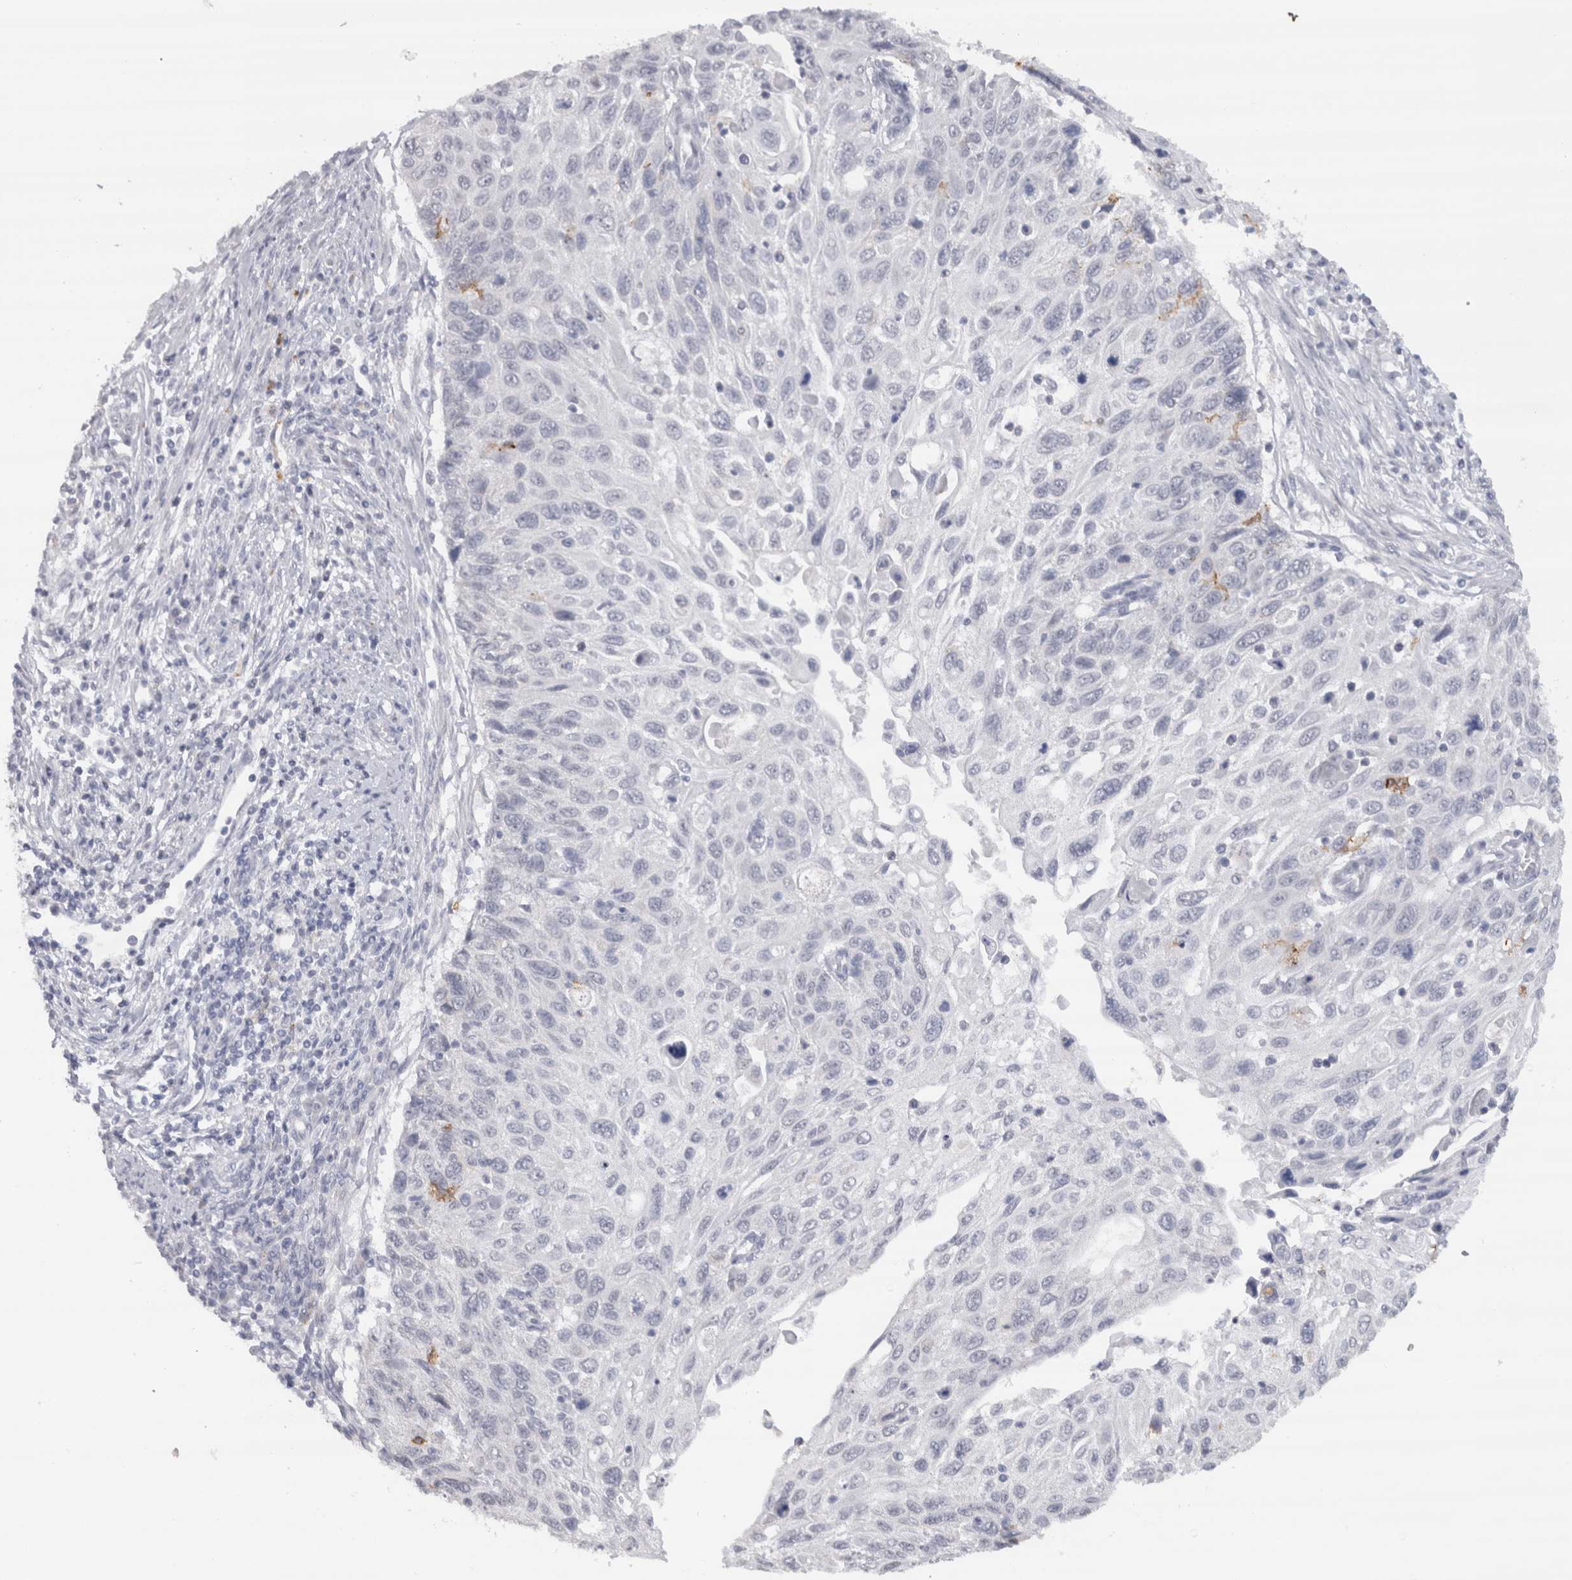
{"staining": {"intensity": "negative", "quantity": "none", "location": "none"}, "tissue": "cervical cancer", "cell_type": "Tumor cells", "image_type": "cancer", "snomed": [{"axis": "morphology", "description": "Squamous cell carcinoma, NOS"}, {"axis": "topography", "description": "Cervix"}], "caption": "Micrograph shows no protein expression in tumor cells of squamous cell carcinoma (cervical) tissue. (Immunohistochemistry, brightfield microscopy, high magnification).", "gene": "CDH17", "patient": {"sex": "female", "age": 70}}